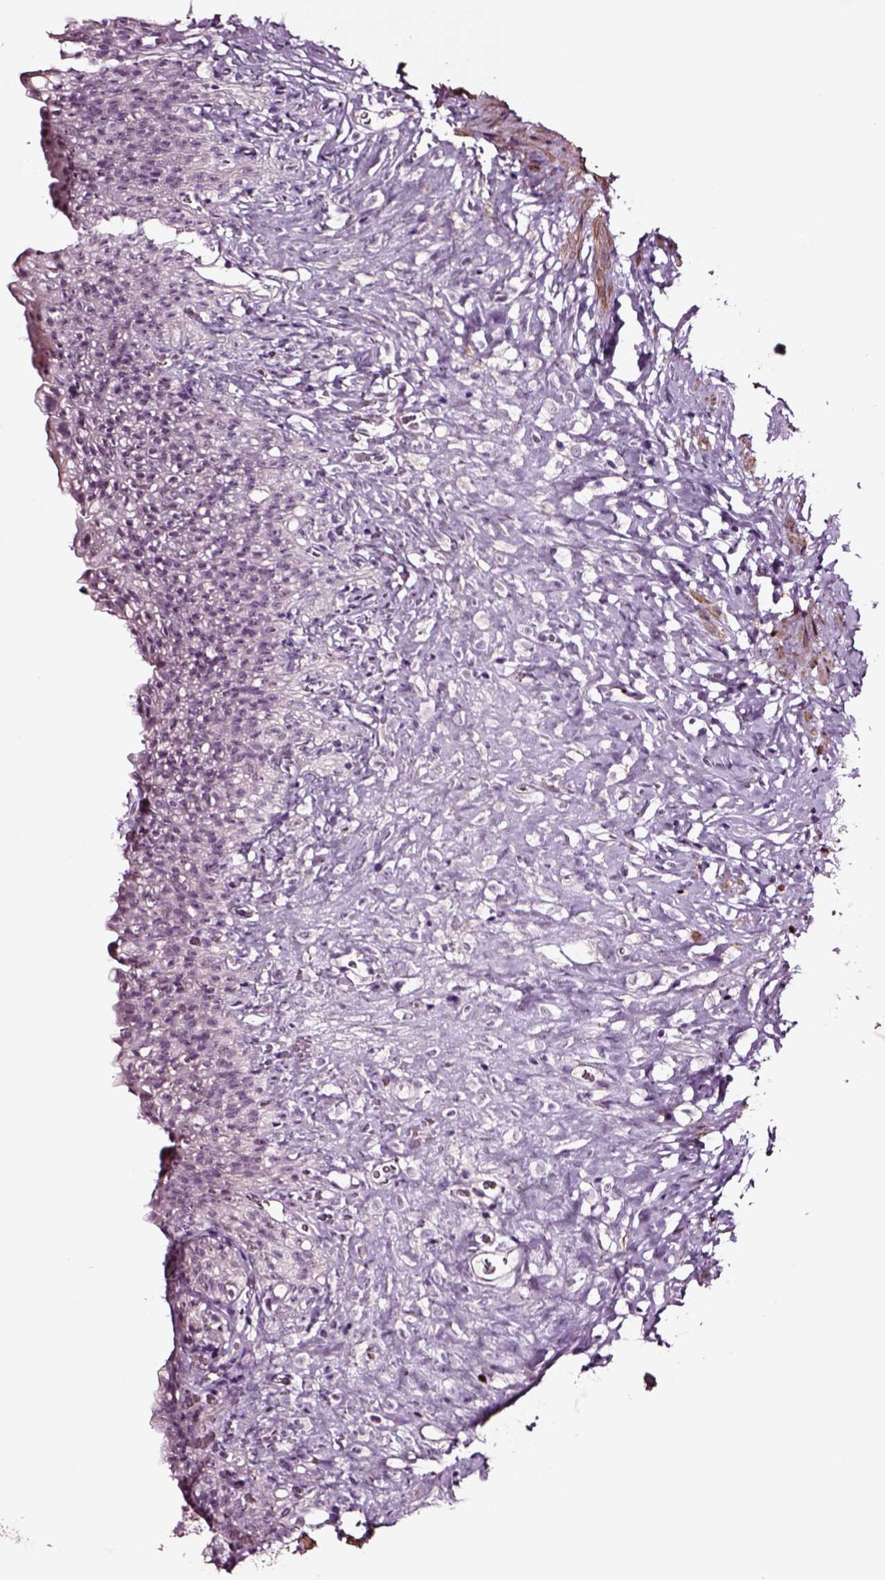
{"staining": {"intensity": "negative", "quantity": "none", "location": "none"}, "tissue": "urinary bladder", "cell_type": "Urothelial cells", "image_type": "normal", "snomed": [{"axis": "morphology", "description": "Normal tissue, NOS"}, {"axis": "topography", "description": "Urinary bladder"}, {"axis": "topography", "description": "Prostate"}], "caption": "Urothelial cells are negative for protein expression in benign human urinary bladder. The staining was performed using DAB to visualize the protein expression in brown, while the nuclei were stained in blue with hematoxylin (Magnification: 20x).", "gene": "SOX10", "patient": {"sex": "male", "age": 76}}